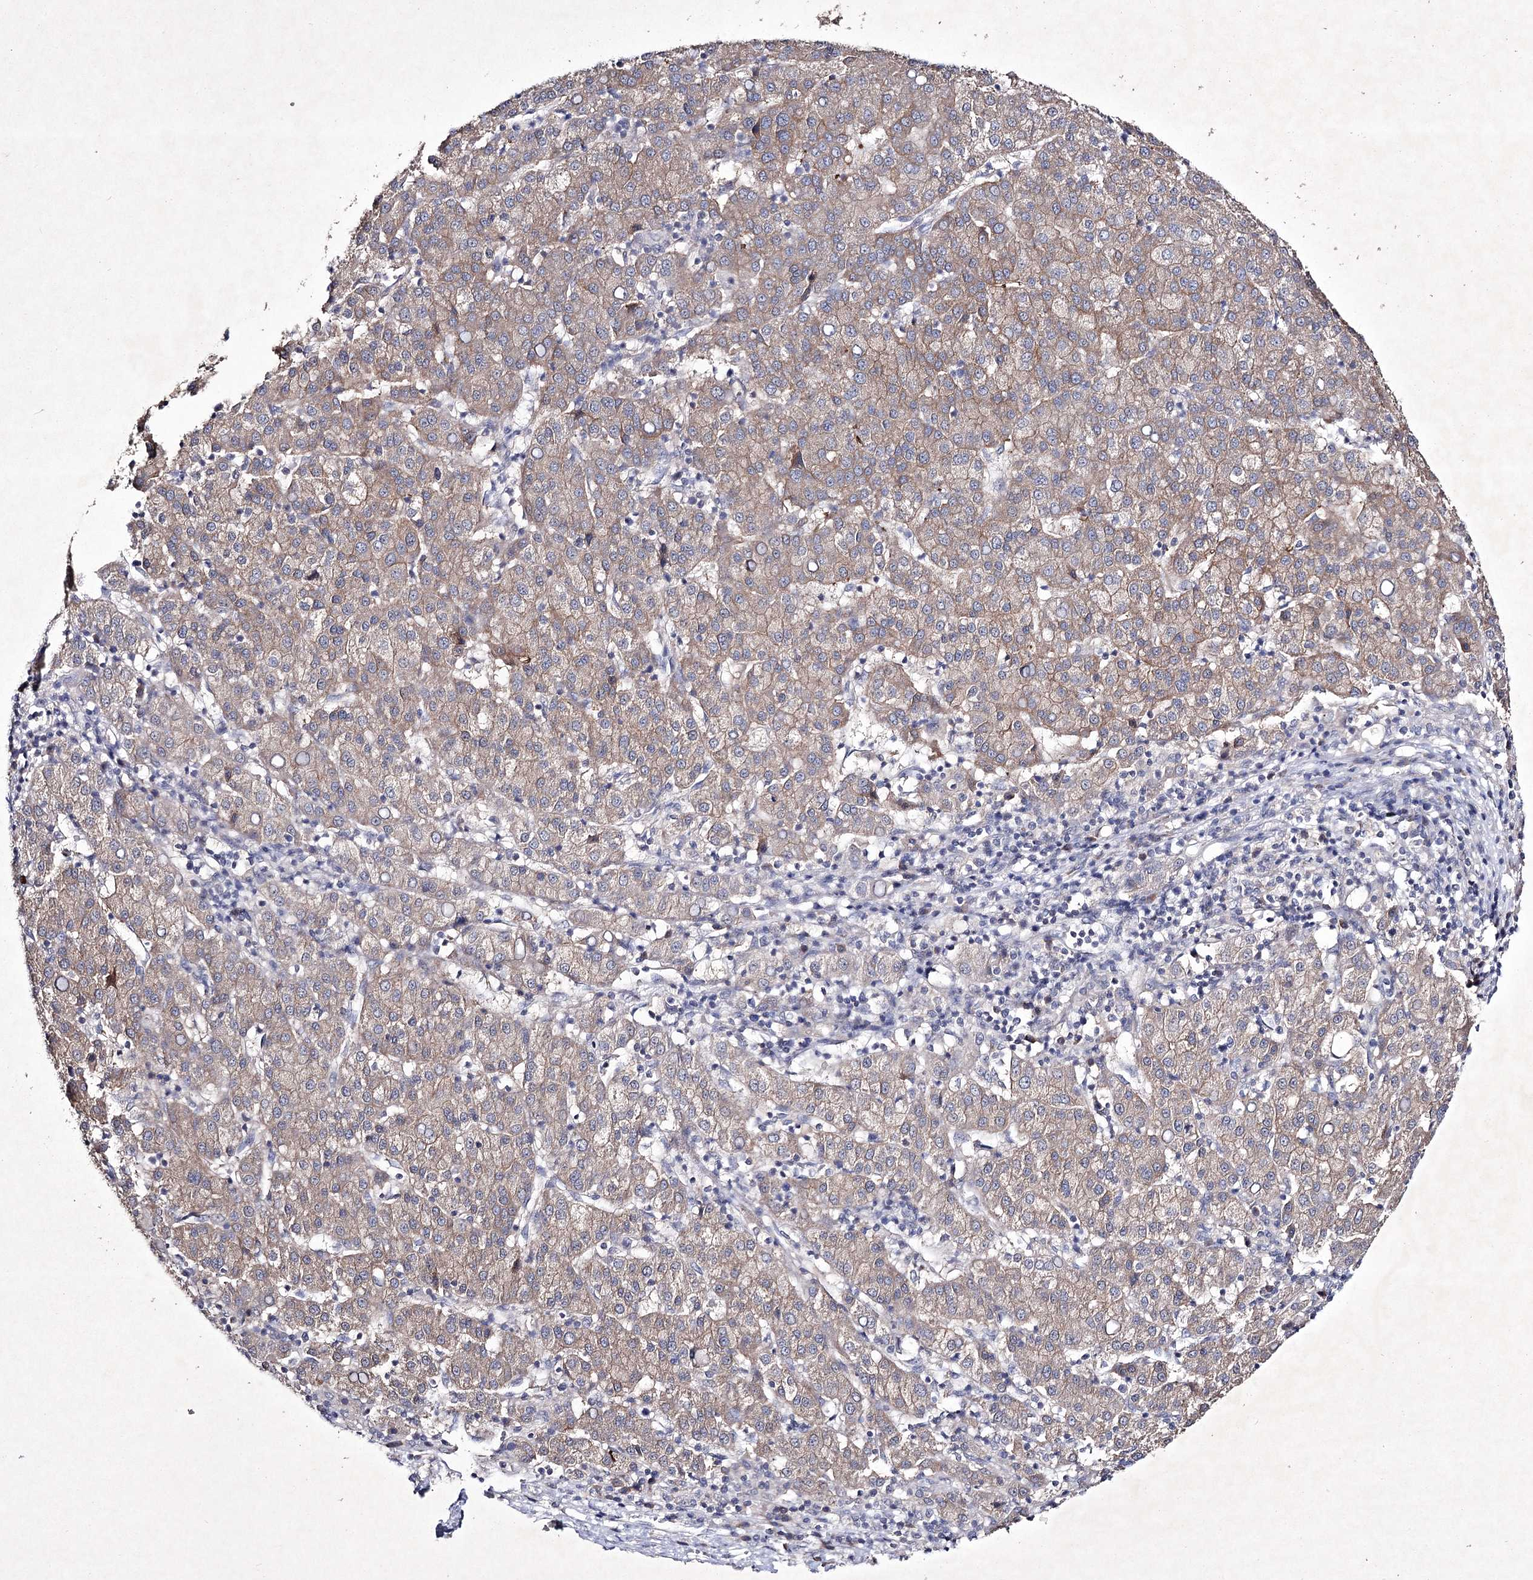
{"staining": {"intensity": "weak", "quantity": ">75%", "location": "cytoplasmic/membranous"}, "tissue": "liver cancer", "cell_type": "Tumor cells", "image_type": "cancer", "snomed": [{"axis": "morphology", "description": "Carcinoma, Hepatocellular, NOS"}, {"axis": "topography", "description": "Liver"}], "caption": "A micrograph of human liver cancer stained for a protein demonstrates weak cytoplasmic/membranous brown staining in tumor cells.", "gene": "SEMA4G", "patient": {"sex": "female", "age": 58}}